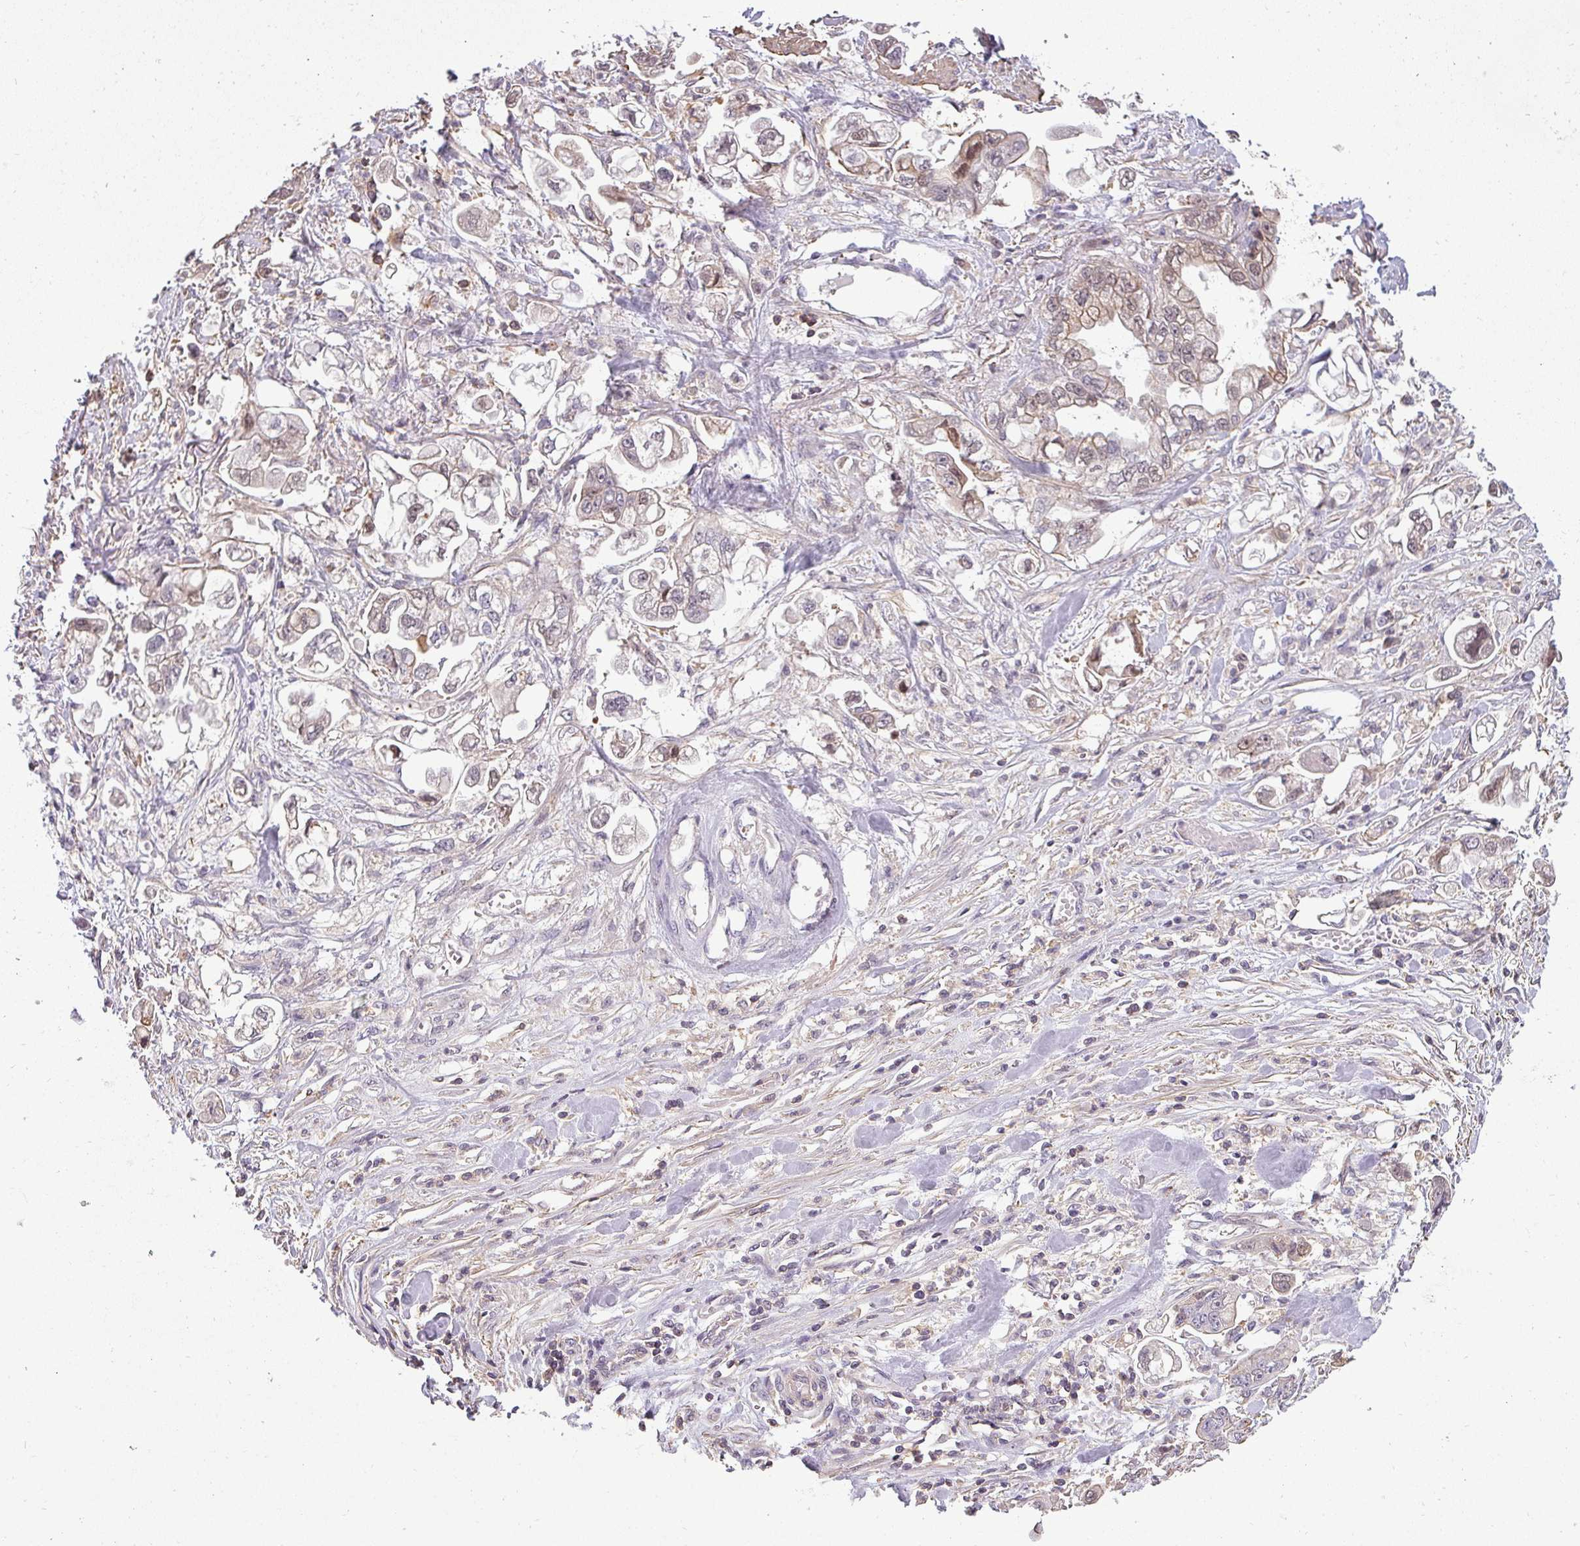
{"staining": {"intensity": "moderate", "quantity": "25%-75%", "location": "cytoplasmic/membranous,nuclear"}, "tissue": "stomach cancer", "cell_type": "Tumor cells", "image_type": "cancer", "snomed": [{"axis": "morphology", "description": "Adenocarcinoma, NOS"}, {"axis": "topography", "description": "Stomach"}], "caption": "A brown stain highlights moderate cytoplasmic/membranous and nuclear staining of a protein in human stomach adenocarcinoma tumor cells. (DAB IHC with brightfield microscopy, high magnification).", "gene": "ZNF835", "patient": {"sex": "male", "age": 62}}